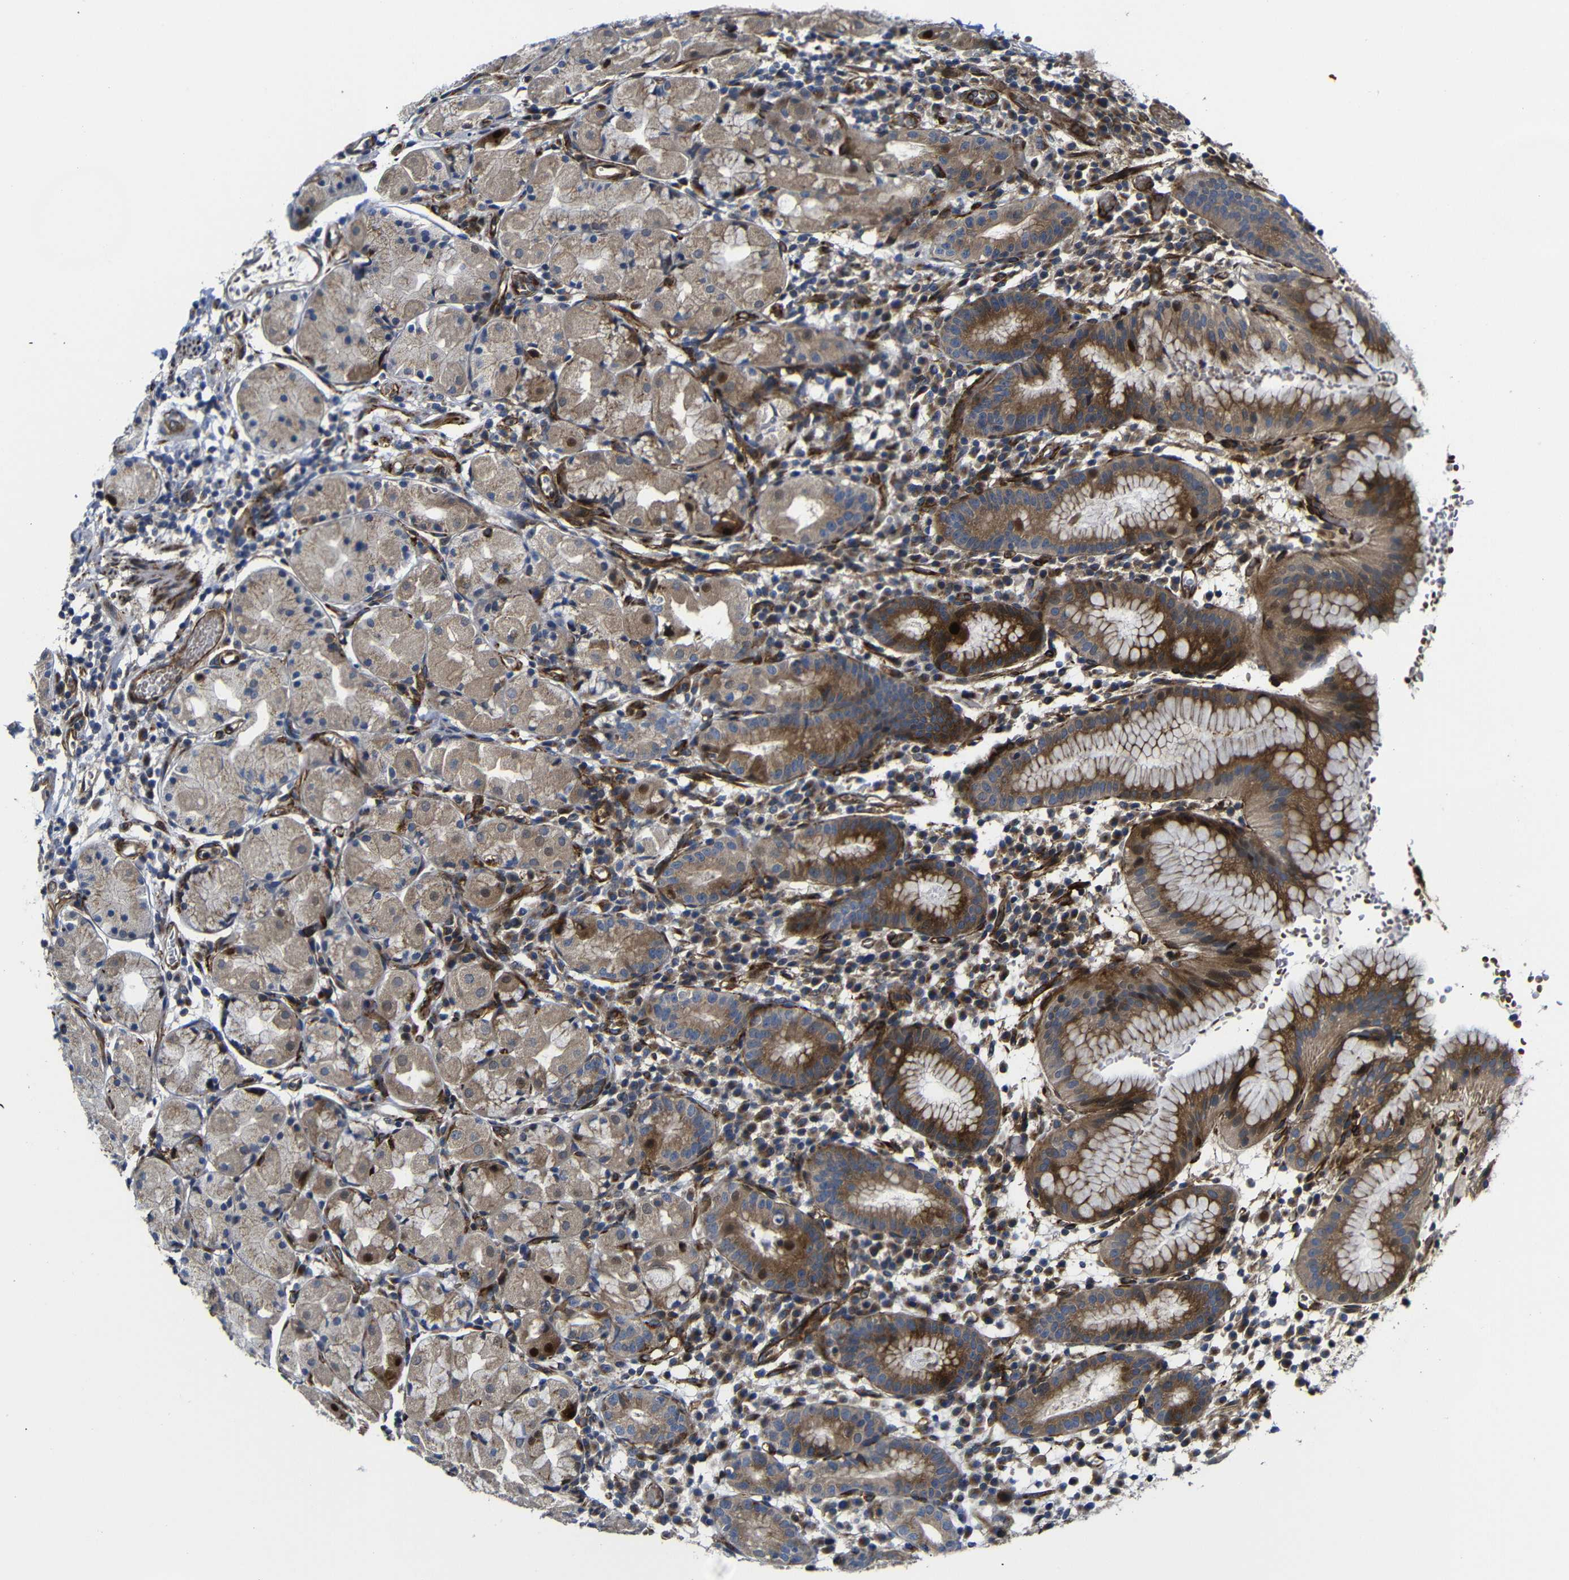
{"staining": {"intensity": "strong", "quantity": "25%-75%", "location": "cytoplasmic/membranous"}, "tissue": "stomach", "cell_type": "Glandular cells", "image_type": "normal", "snomed": [{"axis": "morphology", "description": "Normal tissue, NOS"}, {"axis": "topography", "description": "Stomach"}, {"axis": "topography", "description": "Stomach, lower"}], "caption": "DAB (3,3'-diaminobenzidine) immunohistochemical staining of benign stomach demonstrates strong cytoplasmic/membranous protein staining in about 25%-75% of glandular cells.", "gene": "PARP14", "patient": {"sex": "female", "age": 75}}